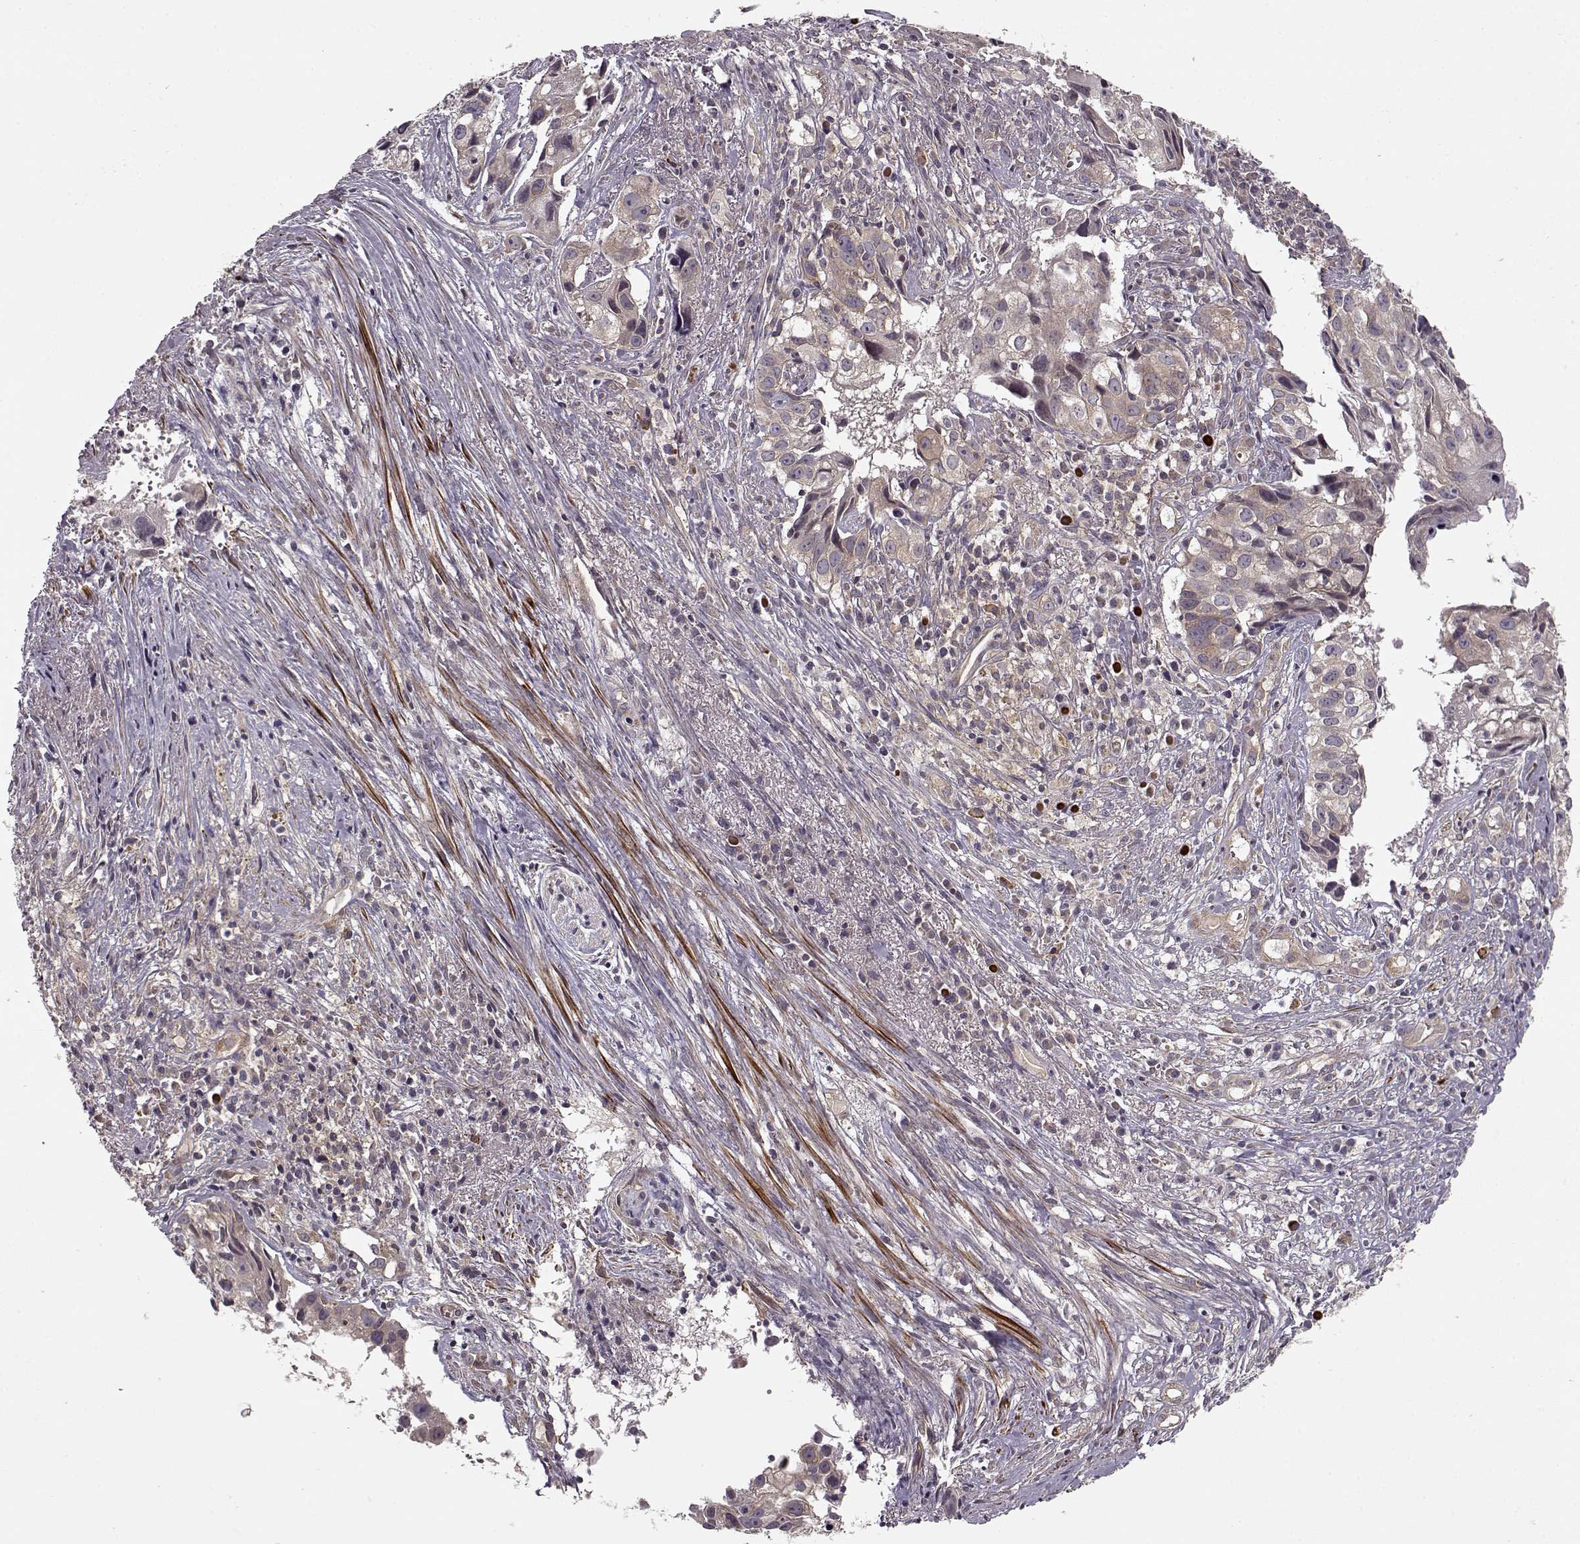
{"staining": {"intensity": "negative", "quantity": "none", "location": "none"}, "tissue": "cervical cancer", "cell_type": "Tumor cells", "image_type": "cancer", "snomed": [{"axis": "morphology", "description": "Squamous cell carcinoma, NOS"}, {"axis": "topography", "description": "Cervix"}], "caption": "There is no significant expression in tumor cells of cervical squamous cell carcinoma.", "gene": "SLAIN2", "patient": {"sex": "female", "age": 53}}